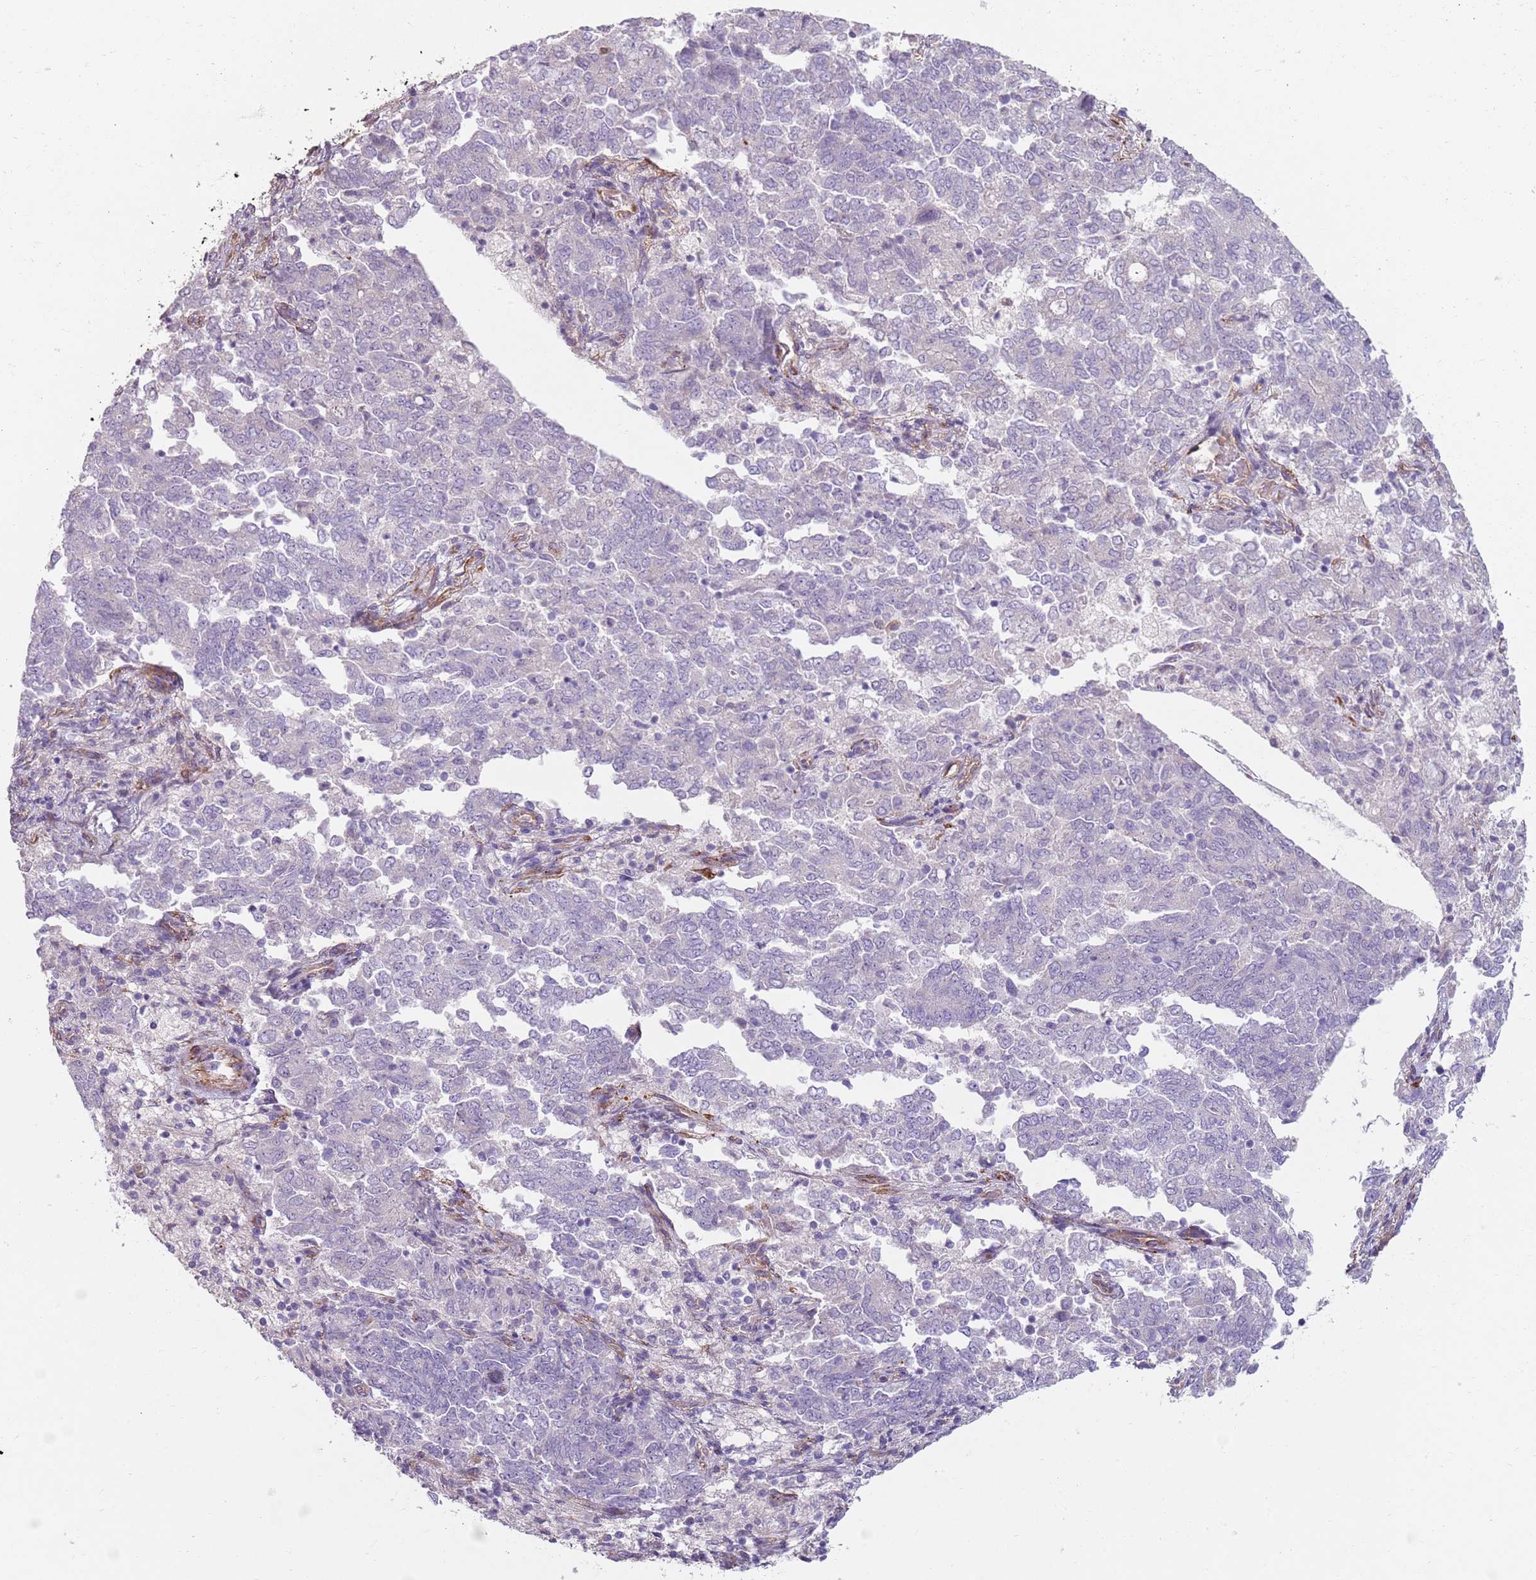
{"staining": {"intensity": "negative", "quantity": "none", "location": "none"}, "tissue": "endometrial cancer", "cell_type": "Tumor cells", "image_type": "cancer", "snomed": [{"axis": "morphology", "description": "Adenocarcinoma, NOS"}, {"axis": "topography", "description": "Endometrium"}], "caption": "Human endometrial adenocarcinoma stained for a protein using immunohistochemistry (IHC) reveals no positivity in tumor cells.", "gene": "PHLPP2", "patient": {"sex": "female", "age": 80}}